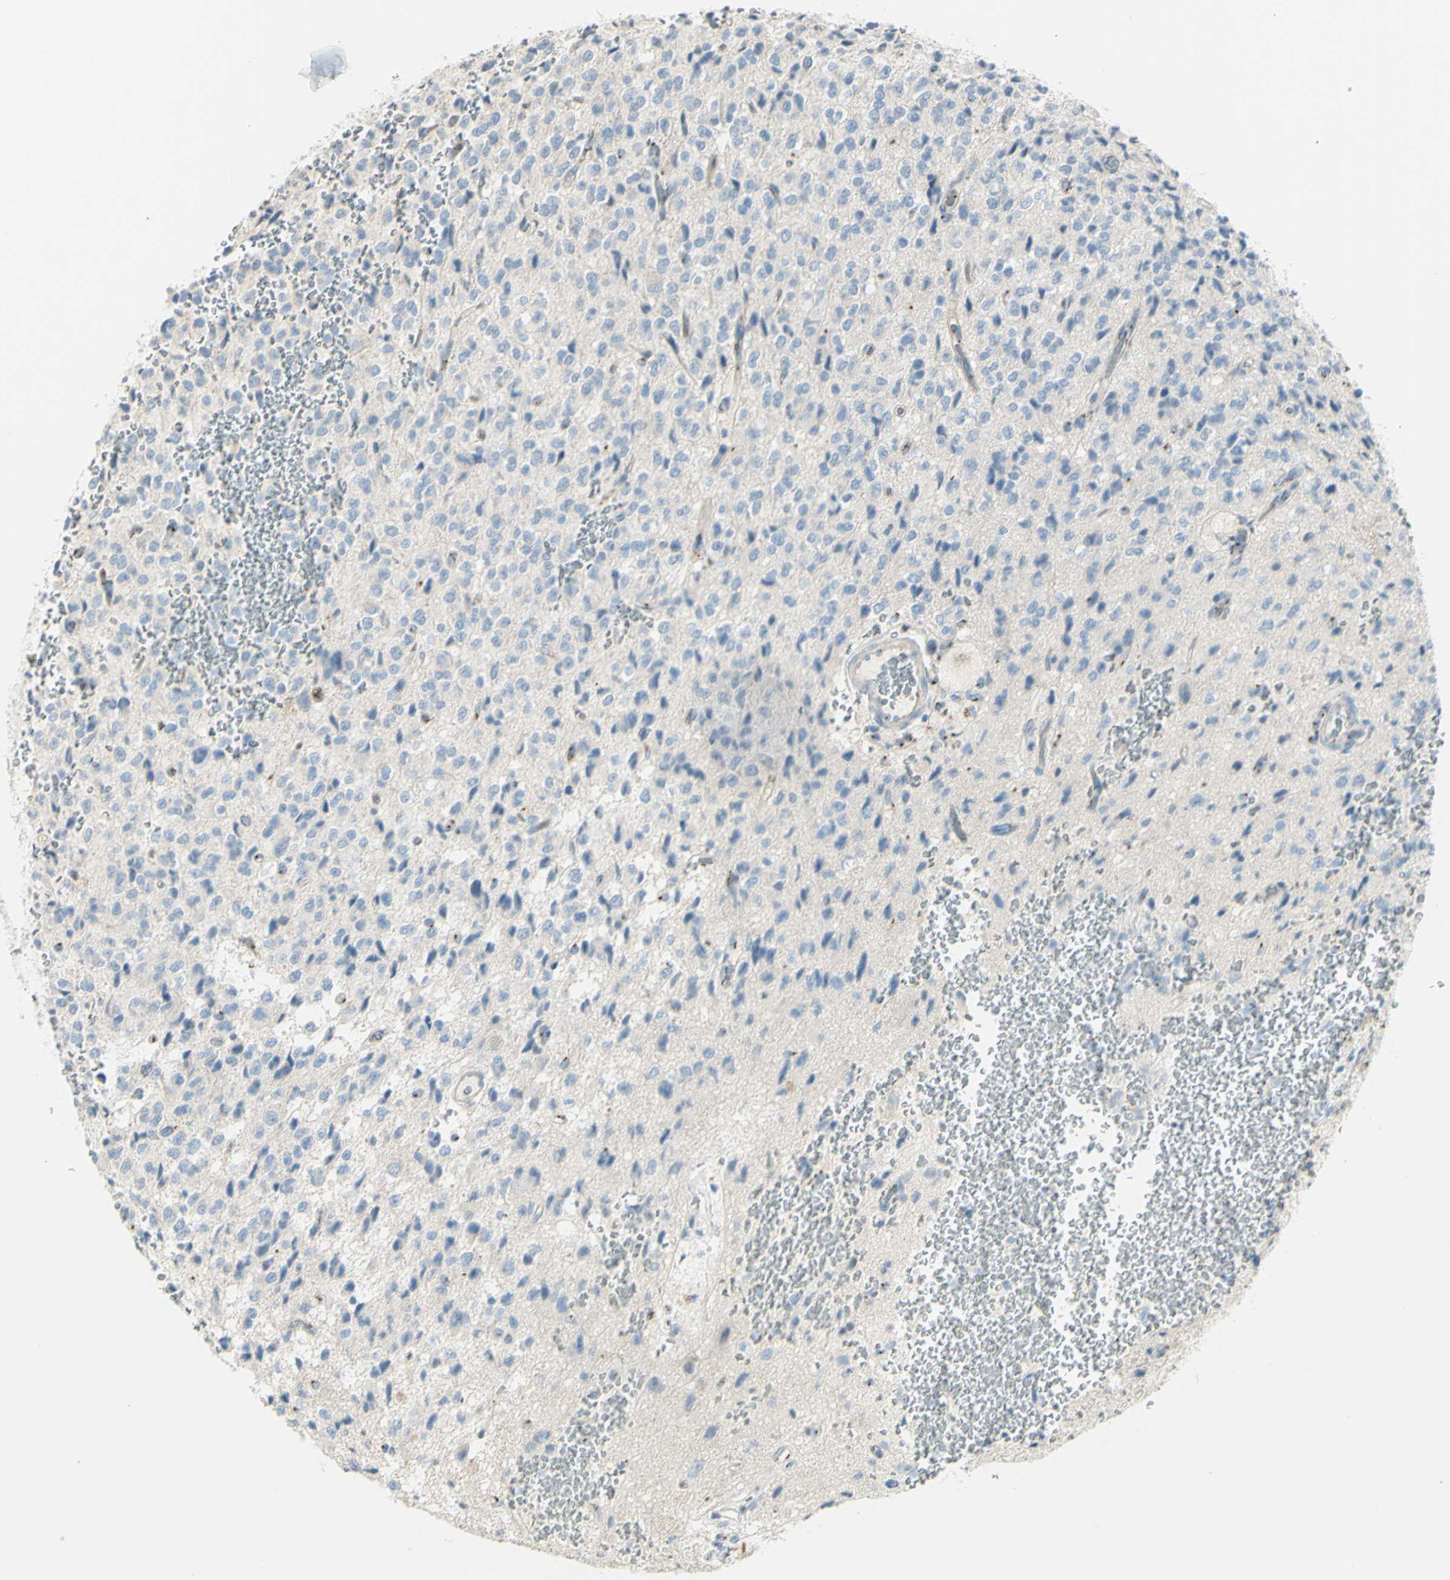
{"staining": {"intensity": "negative", "quantity": "none", "location": "none"}, "tissue": "glioma", "cell_type": "Tumor cells", "image_type": "cancer", "snomed": [{"axis": "morphology", "description": "Glioma, malignant, High grade"}, {"axis": "topography", "description": "pancreas cauda"}], "caption": "High power microscopy photomicrograph of an immunohistochemistry histopathology image of malignant glioma (high-grade), revealing no significant positivity in tumor cells.", "gene": "B4GALT1", "patient": {"sex": "male", "age": 60}}